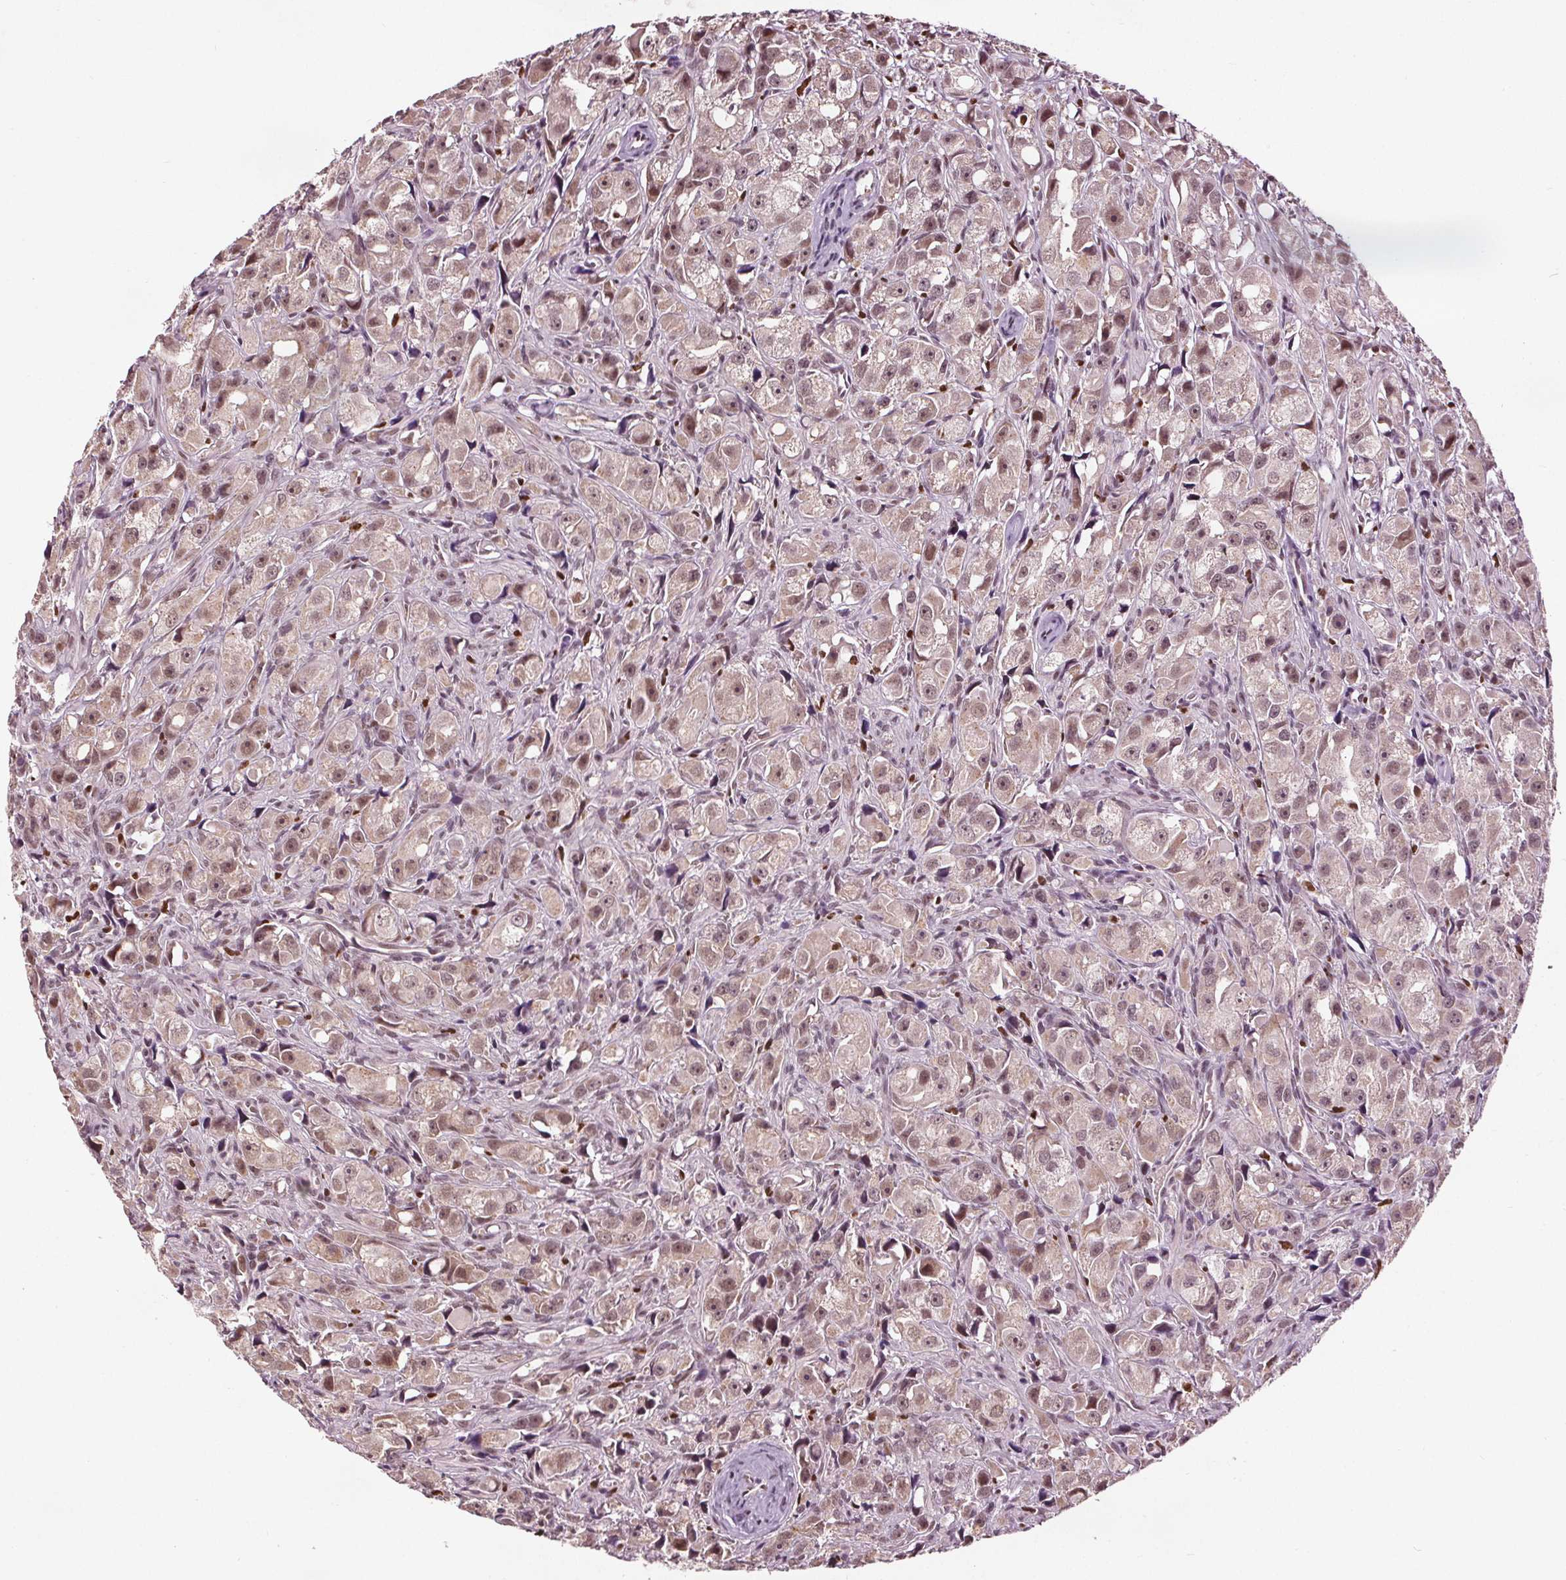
{"staining": {"intensity": "weak", "quantity": ">75%", "location": "cytoplasmic/membranous,nuclear"}, "tissue": "prostate cancer", "cell_type": "Tumor cells", "image_type": "cancer", "snomed": [{"axis": "morphology", "description": "Adenocarcinoma, High grade"}, {"axis": "topography", "description": "Prostate"}], "caption": "Brown immunohistochemical staining in human high-grade adenocarcinoma (prostate) reveals weak cytoplasmic/membranous and nuclear expression in about >75% of tumor cells. (DAB IHC with brightfield microscopy, high magnification).", "gene": "DDX11", "patient": {"sex": "male", "age": 75}}